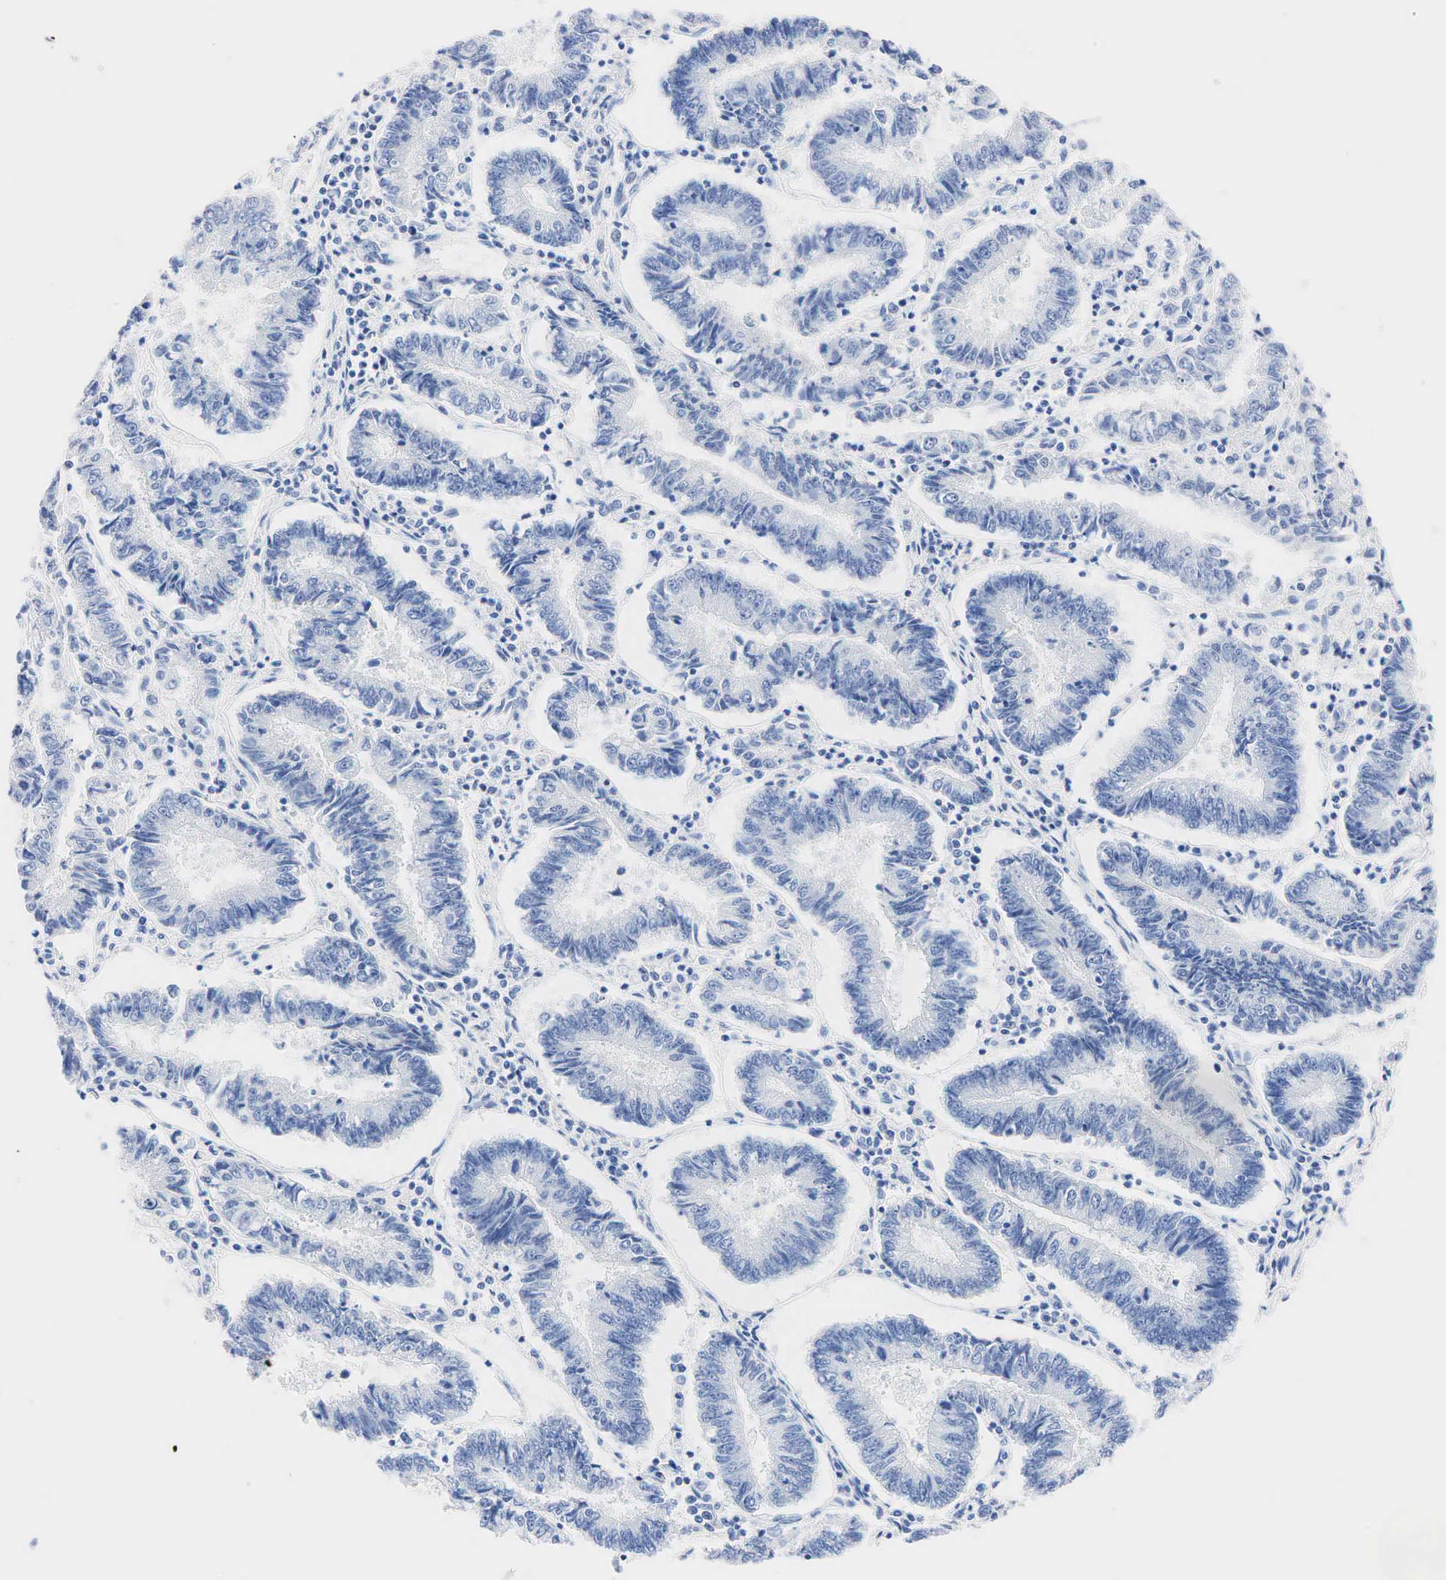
{"staining": {"intensity": "negative", "quantity": "none", "location": "none"}, "tissue": "endometrial cancer", "cell_type": "Tumor cells", "image_type": "cancer", "snomed": [{"axis": "morphology", "description": "Adenocarcinoma, NOS"}, {"axis": "topography", "description": "Endometrium"}], "caption": "IHC of human endometrial adenocarcinoma displays no positivity in tumor cells. Nuclei are stained in blue.", "gene": "NKX2-1", "patient": {"sex": "female", "age": 75}}